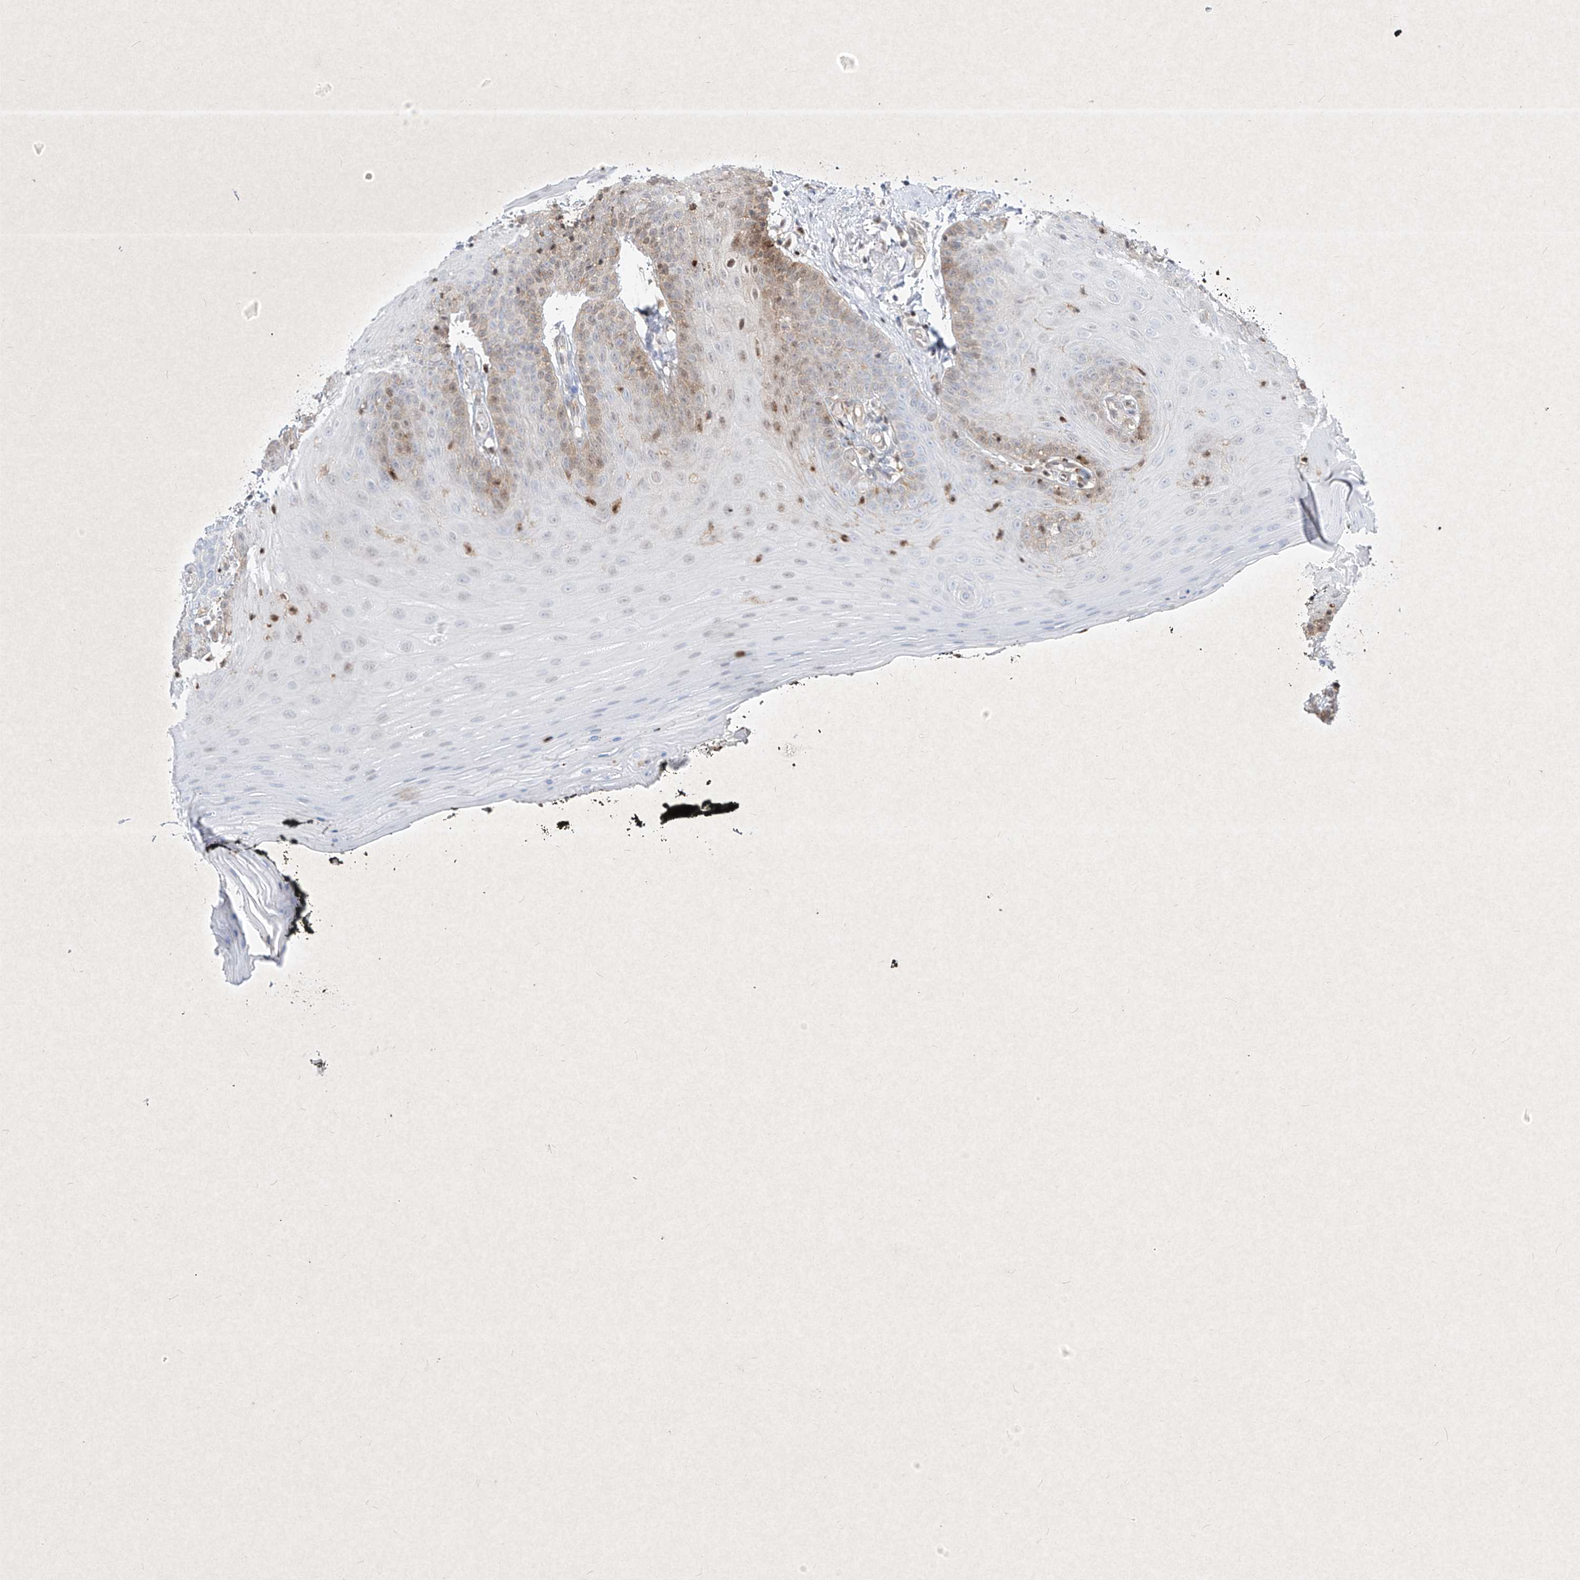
{"staining": {"intensity": "strong", "quantity": "<25%", "location": "cytoplasmic/membranous,nuclear"}, "tissue": "oral mucosa", "cell_type": "Squamous epithelial cells", "image_type": "normal", "snomed": [{"axis": "morphology", "description": "Normal tissue, NOS"}, {"axis": "topography", "description": "Oral tissue"}], "caption": "Brown immunohistochemical staining in normal oral mucosa displays strong cytoplasmic/membranous,nuclear staining in about <25% of squamous epithelial cells.", "gene": "PSMB10", "patient": {"sex": "male", "age": 74}}